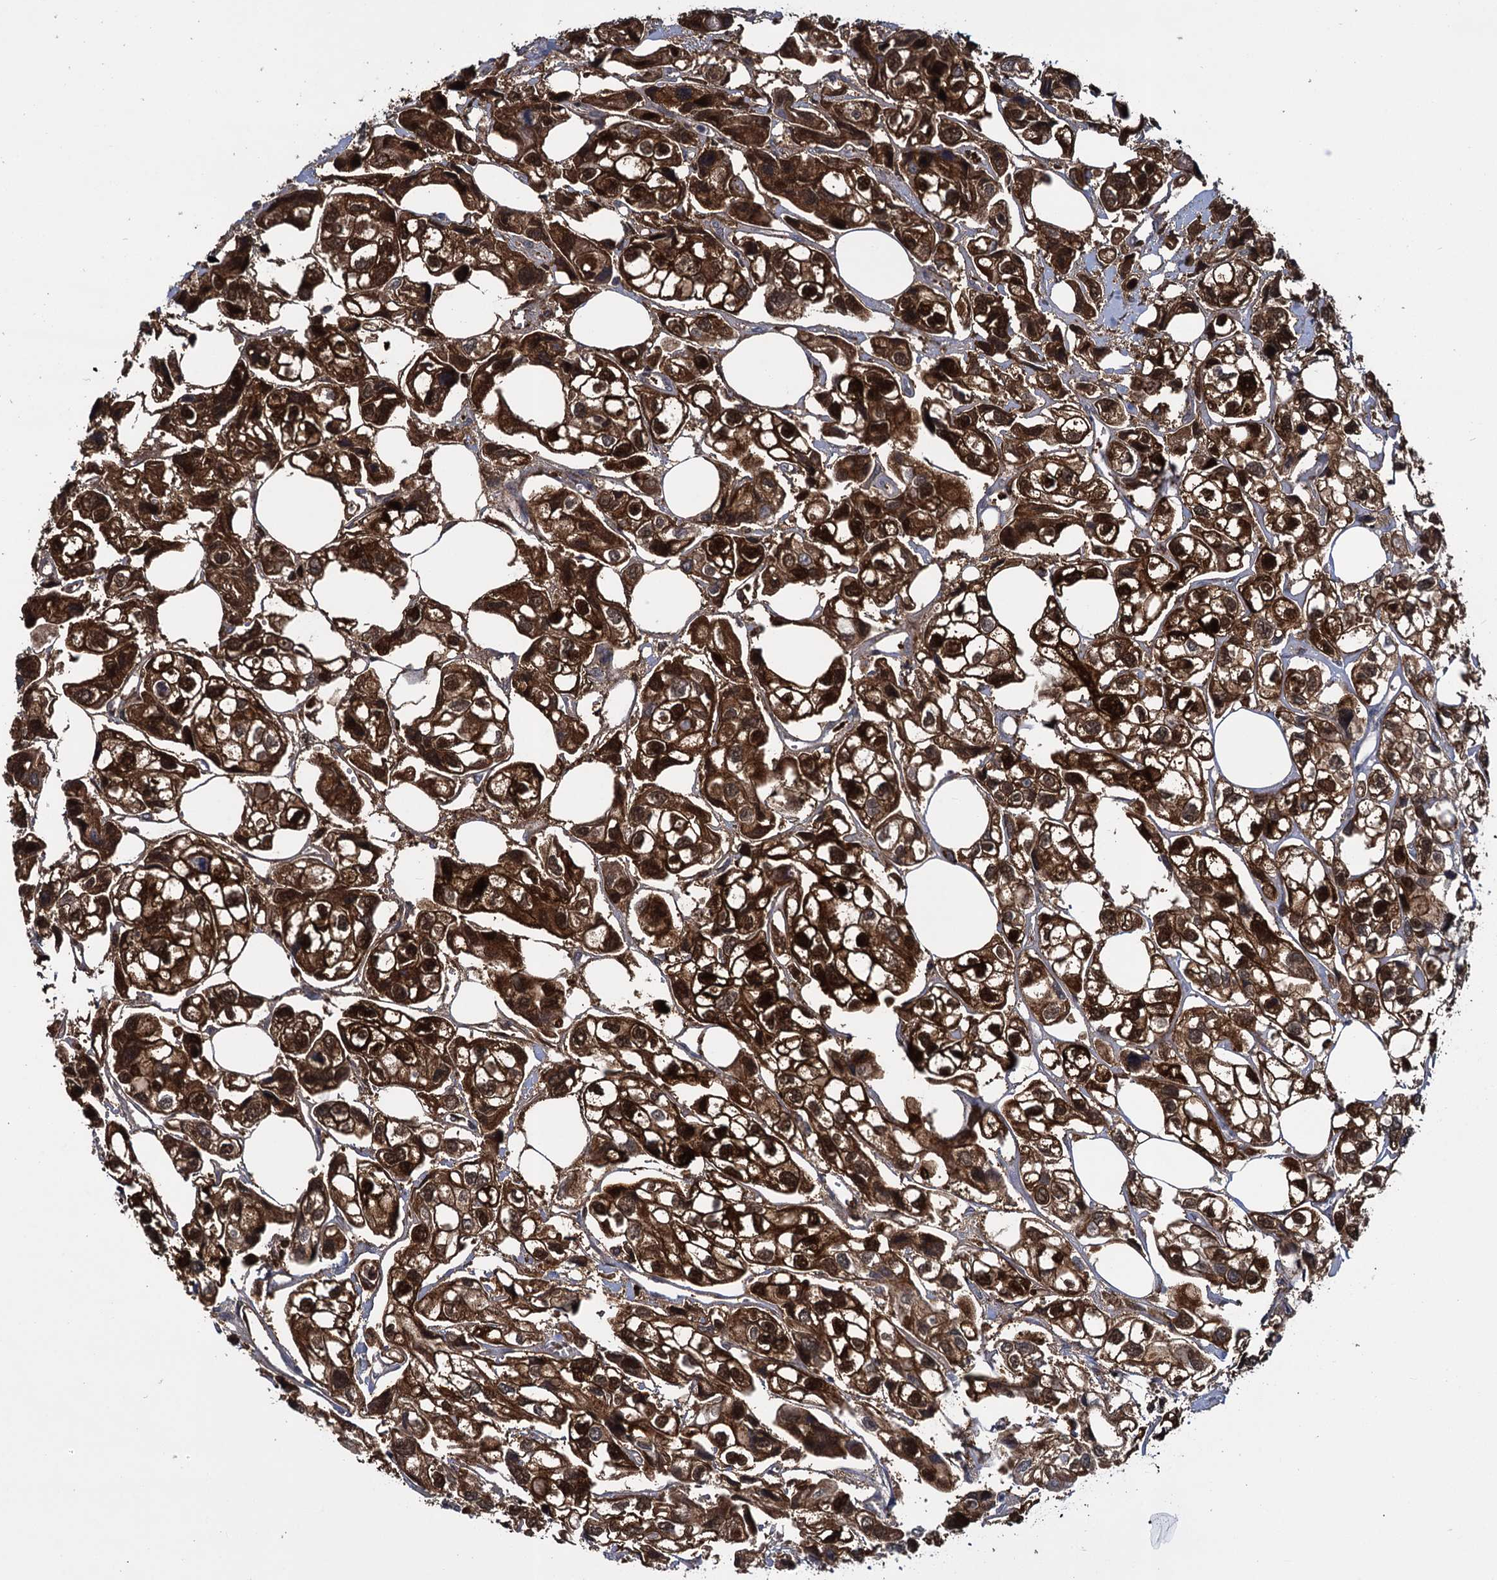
{"staining": {"intensity": "strong", "quantity": "25%-75%", "location": "cytoplasmic/membranous,nuclear"}, "tissue": "urothelial cancer", "cell_type": "Tumor cells", "image_type": "cancer", "snomed": [{"axis": "morphology", "description": "Urothelial carcinoma, High grade"}, {"axis": "topography", "description": "Urinary bladder"}], "caption": "A photomicrograph showing strong cytoplasmic/membranous and nuclear positivity in about 25%-75% of tumor cells in urothelial carcinoma (high-grade), as visualized by brown immunohistochemical staining.", "gene": "GLO1", "patient": {"sex": "male", "age": 67}}